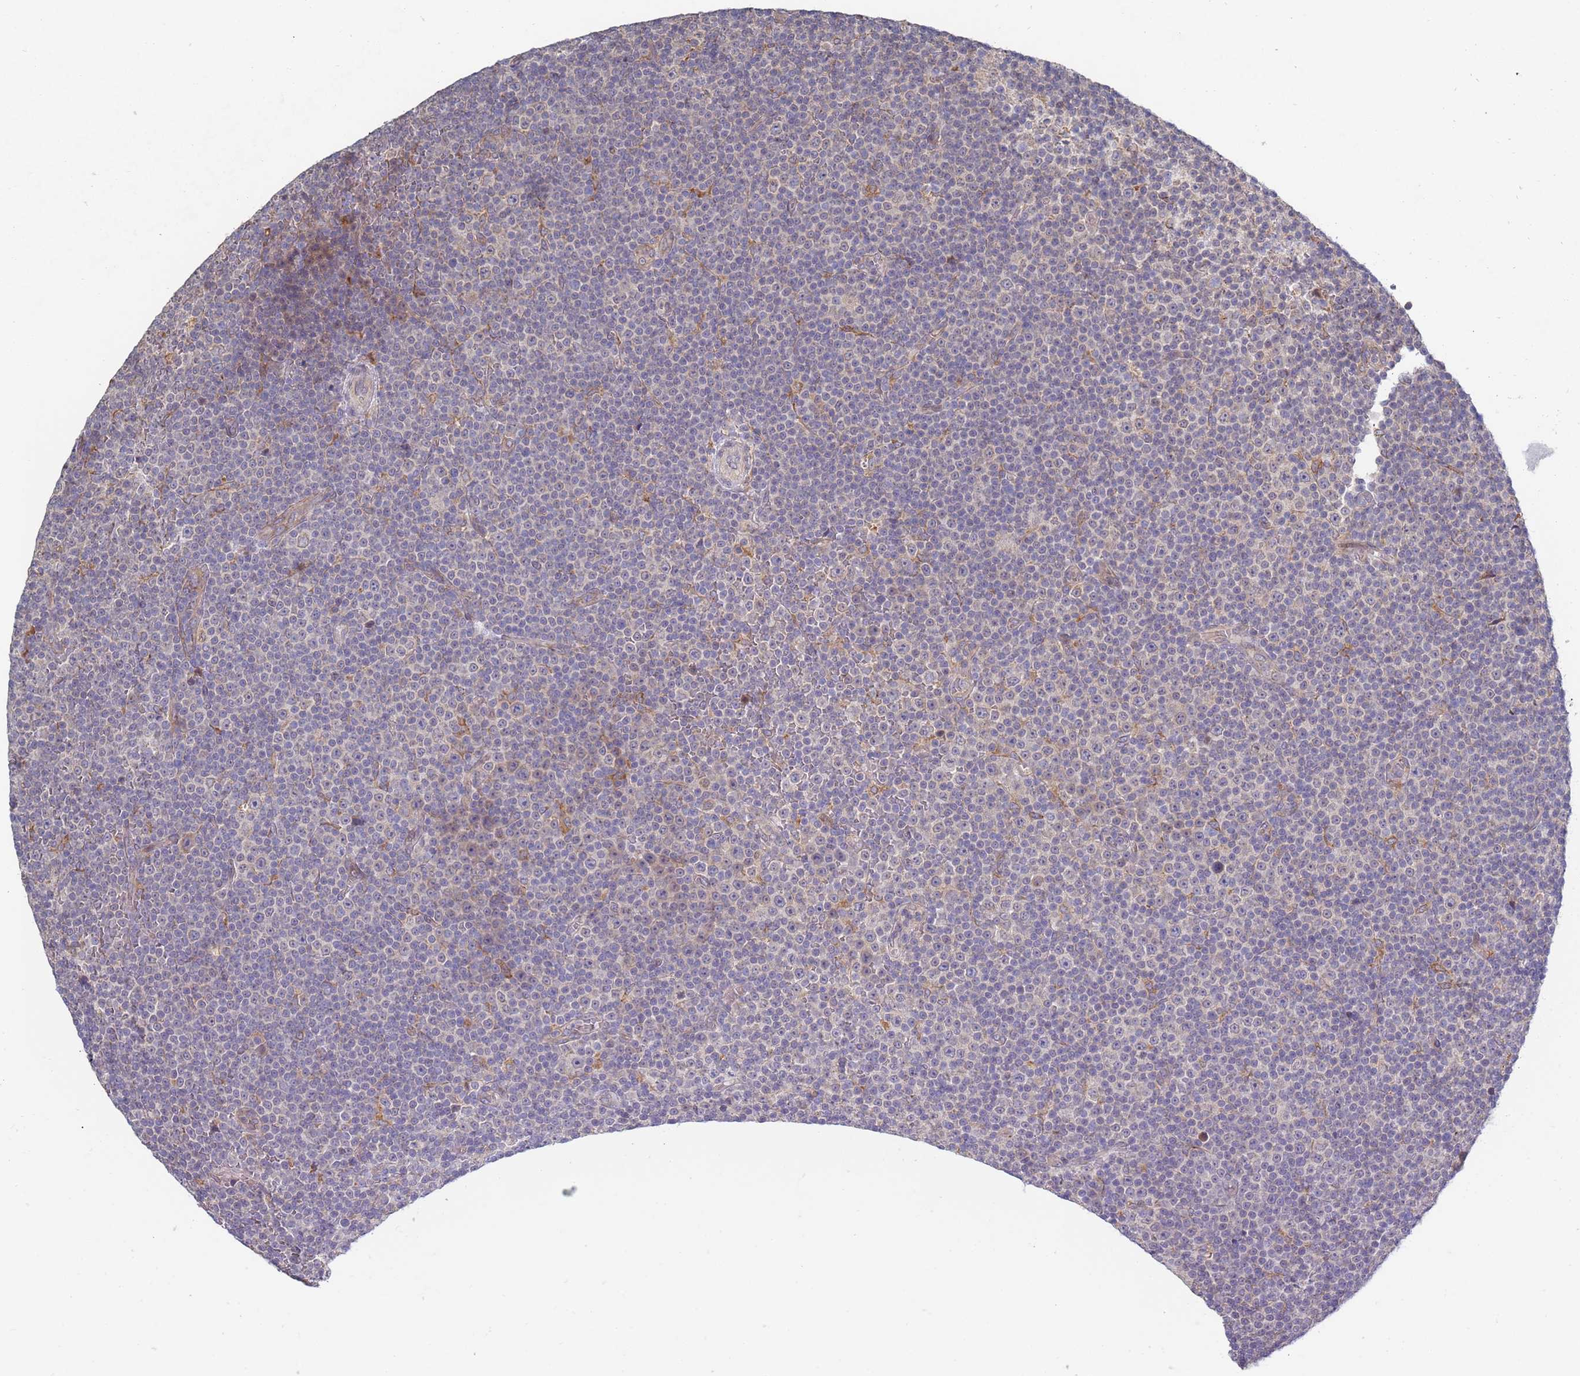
{"staining": {"intensity": "negative", "quantity": "none", "location": "none"}, "tissue": "lymphoma", "cell_type": "Tumor cells", "image_type": "cancer", "snomed": [{"axis": "morphology", "description": "Malignant lymphoma, non-Hodgkin's type, Low grade"}, {"axis": "topography", "description": "Lymph node"}], "caption": "Tumor cells are negative for protein expression in human lymphoma.", "gene": "VRK2", "patient": {"sex": "female", "age": 67}}